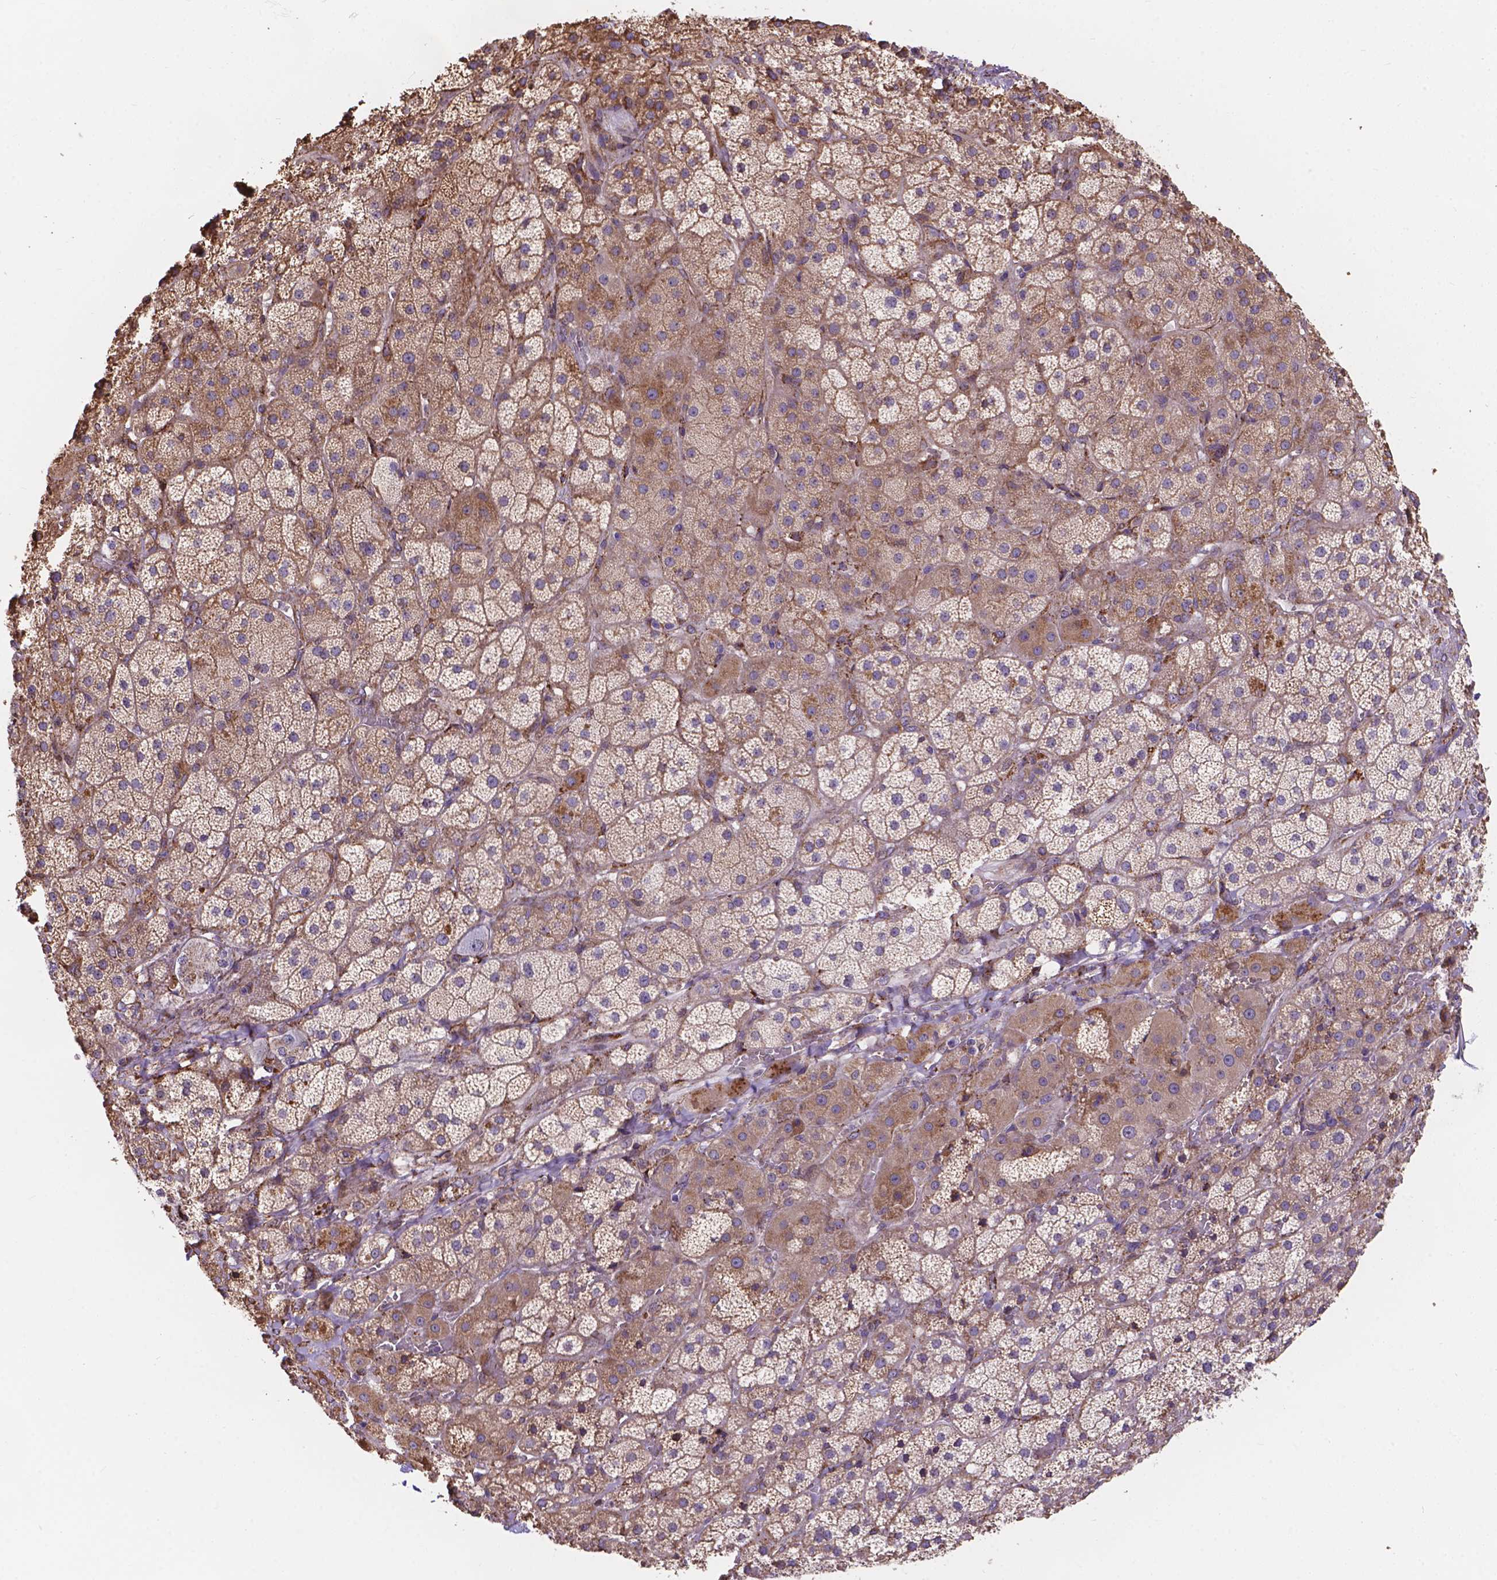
{"staining": {"intensity": "moderate", "quantity": "25%-75%", "location": "cytoplasmic/membranous"}, "tissue": "adrenal gland", "cell_type": "Glandular cells", "image_type": "normal", "snomed": [{"axis": "morphology", "description": "Normal tissue, NOS"}, {"axis": "topography", "description": "Adrenal gland"}], "caption": "Glandular cells demonstrate medium levels of moderate cytoplasmic/membranous staining in about 25%-75% of cells in unremarkable adrenal gland. The protein is shown in brown color, while the nuclei are stained blue.", "gene": "IPO11", "patient": {"sex": "male", "age": 57}}